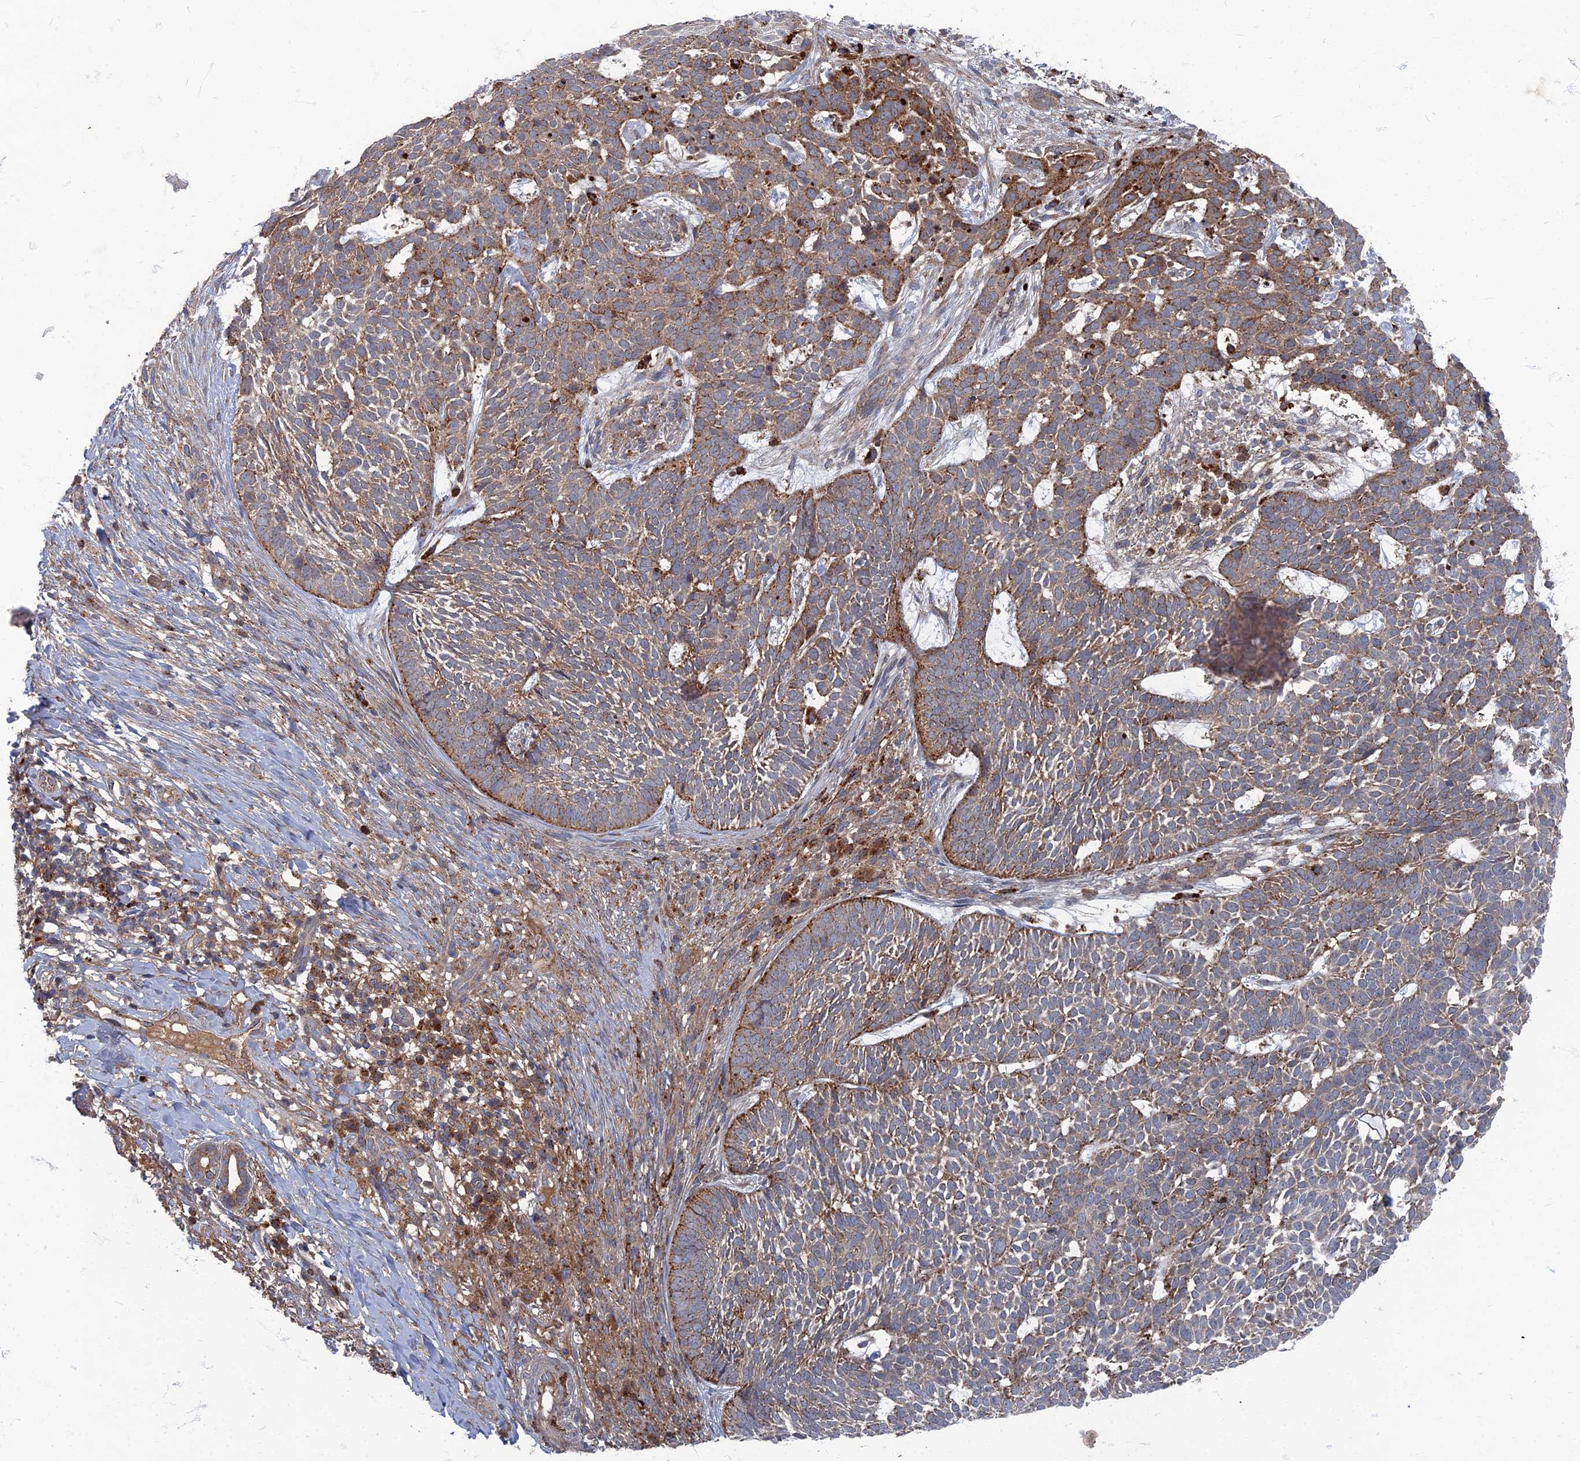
{"staining": {"intensity": "moderate", "quantity": ">75%", "location": "cytoplasmic/membranous"}, "tissue": "skin cancer", "cell_type": "Tumor cells", "image_type": "cancer", "snomed": [{"axis": "morphology", "description": "Basal cell carcinoma"}, {"axis": "topography", "description": "Skin"}], "caption": "A micrograph showing moderate cytoplasmic/membranous positivity in about >75% of tumor cells in skin cancer (basal cell carcinoma), as visualized by brown immunohistochemical staining.", "gene": "PPCDC", "patient": {"sex": "female", "age": 78}}